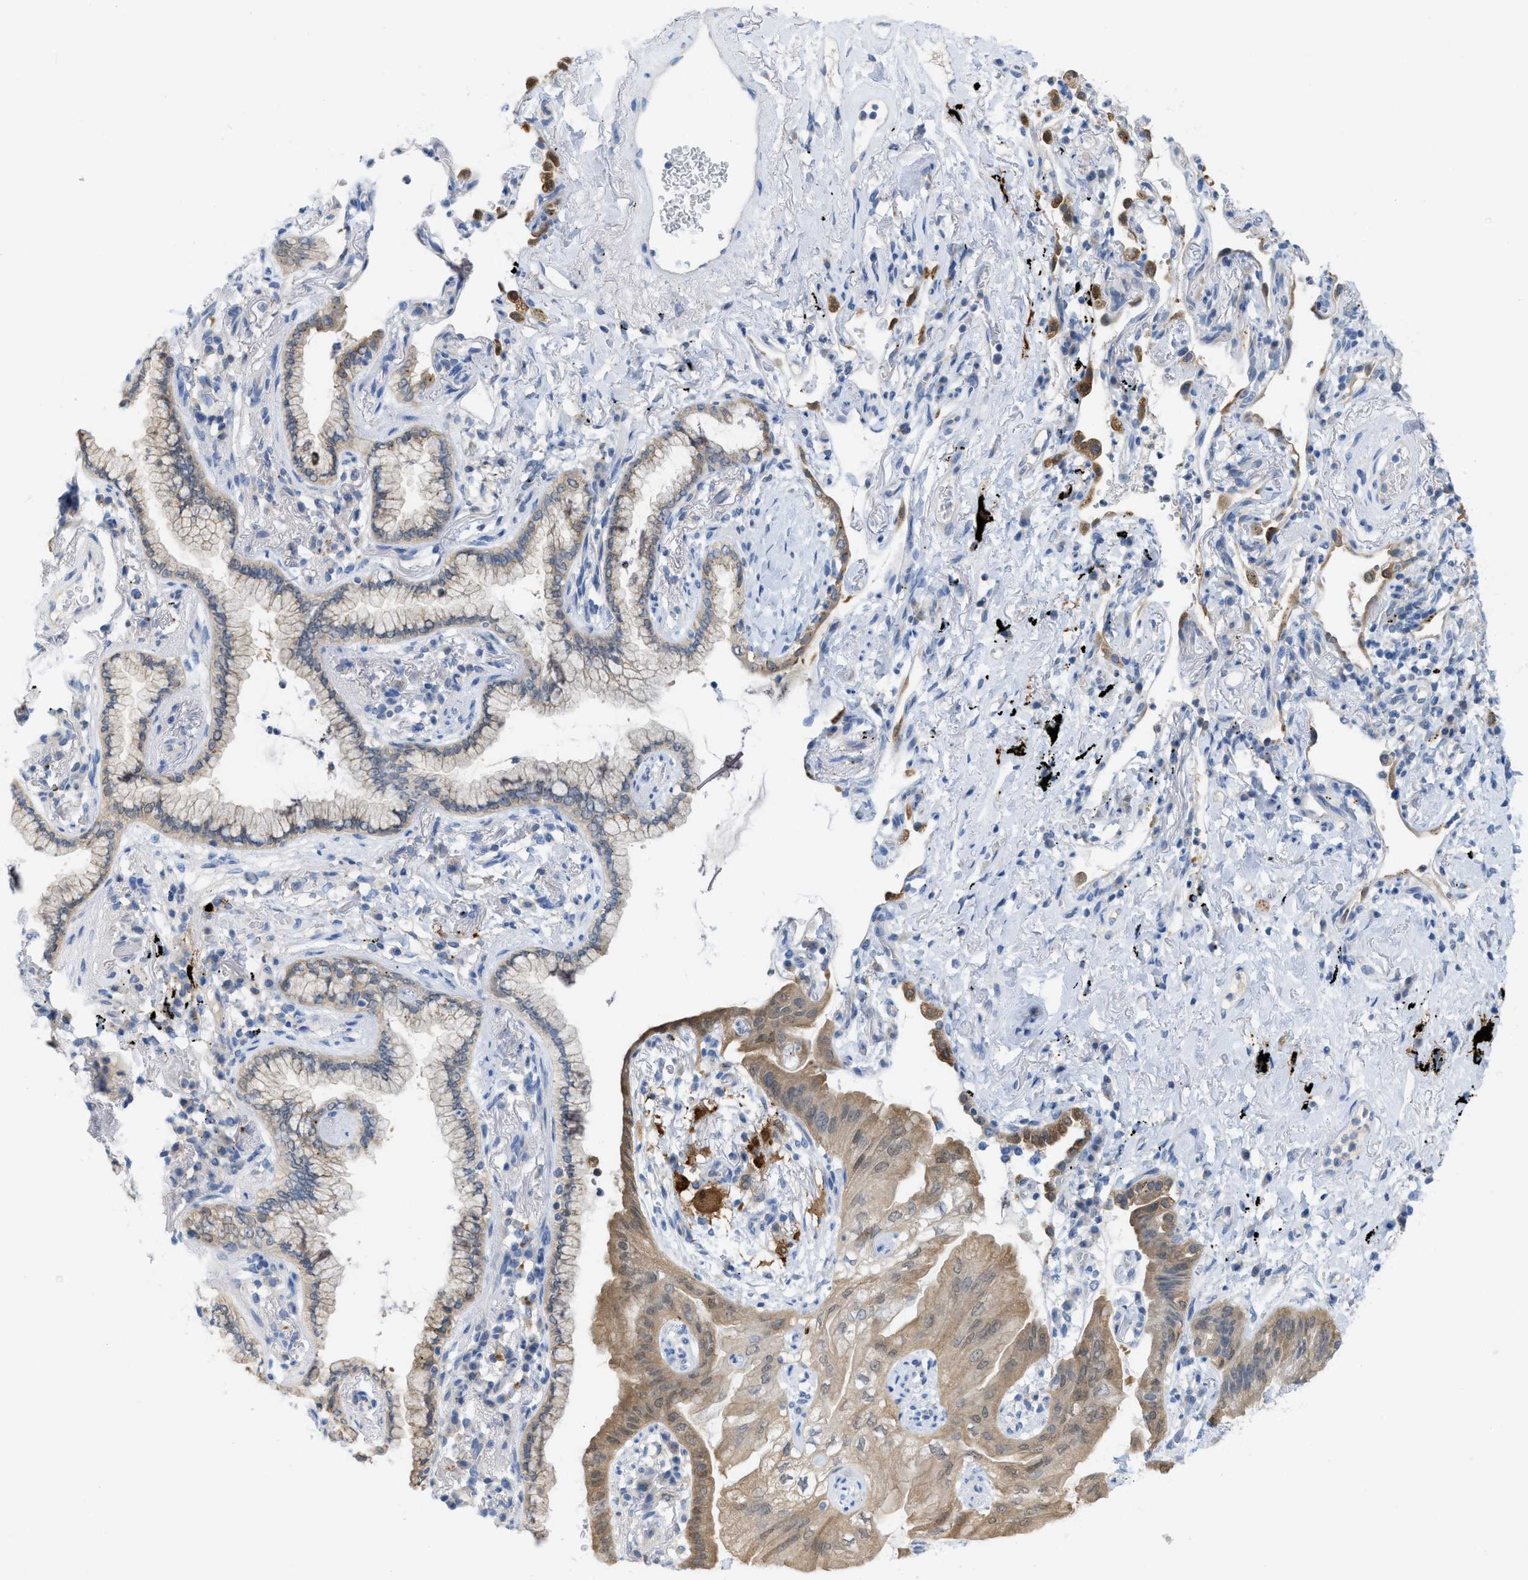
{"staining": {"intensity": "moderate", "quantity": ">75%", "location": "cytoplasmic/membranous"}, "tissue": "lung cancer", "cell_type": "Tumor cells", "image_type": "cancer", "snomed": [{"axis": "morphology", "description": "Normal tissue, NOS"}, {"axis": "morphology", "description": "Adenocarcinoma, NOS"}, {"axis": "topography", "description": "Bronchus"}, {"axis": "topography", "description": "Lung"}], "caption": "Lung cancer stained with DAB (3,3'-diaminobenzidine) immunohistochemistry reveals medium levels of moderate cytoplasmic/membranous staining in approximately >75% of tumor cells.", "gene": "CSTB", "patient": {"sex": "female", "age": 70}}